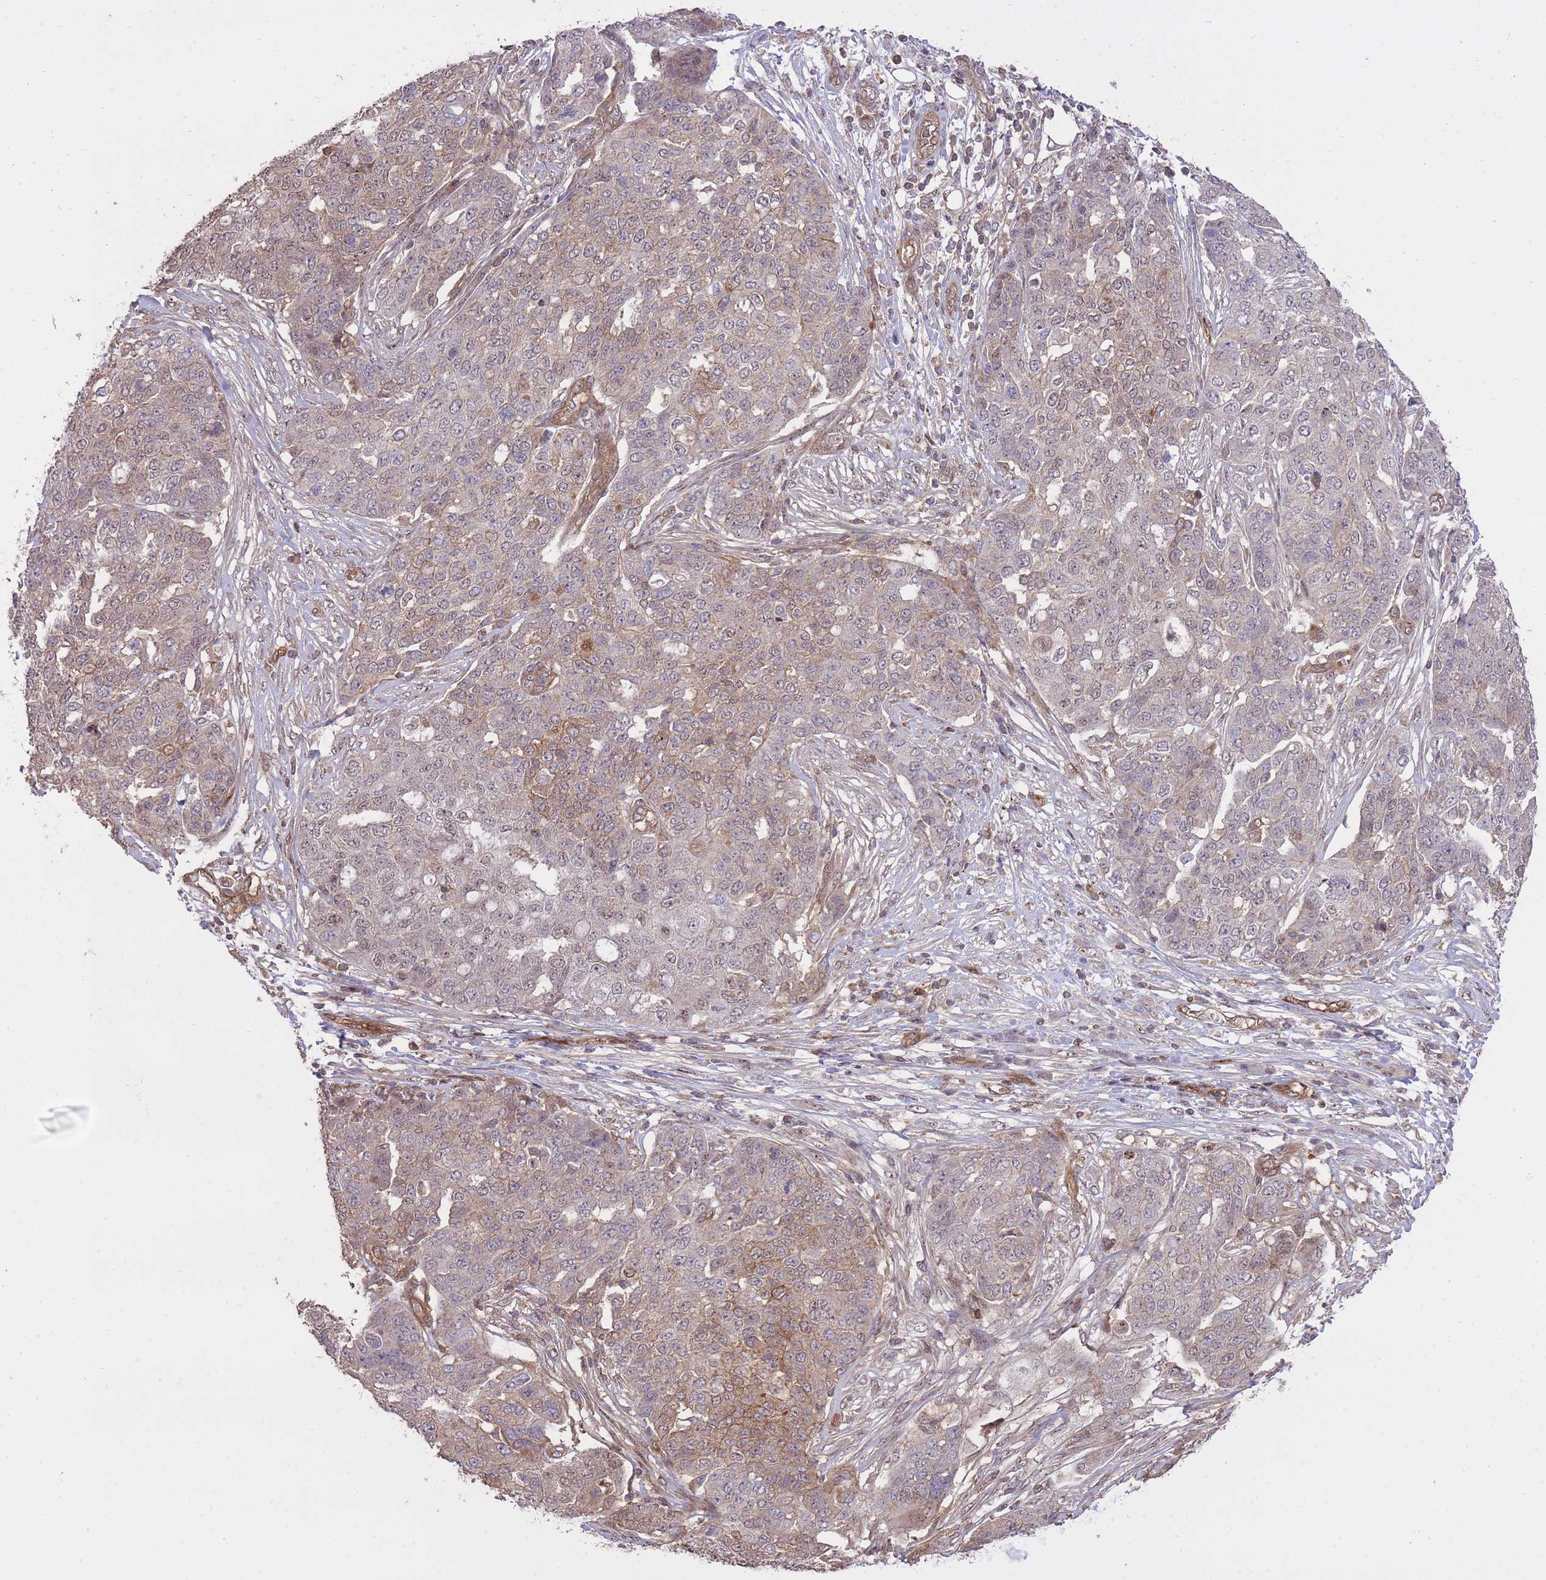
{"staining": {"intensity": "moderate", "quantity": "<25%", "location": "cytoplasmic/membranous"}, "tissue": "ovarian cancer", "cell_type": "Tumor cells", "image_type": "cancer", "snomed": [{"axis": "morphology", "description": "Cystadenocarcinoma, serous, NOS"}, {"axis": "topography", "description": "Soft tissue"}, {"axis": "topography", "description": "Ovary"}], "caption": "Immunohistochemistry staining of serous cystadenocarcinoma (ovarian), which displays low levels of moderate cytoplasmic/membranous positivity in approximately <25% of tumor cells indicating moderate cytoplasmic/membranous protein staining. The staining was performed using DAB (3,3'-diaminobenzidine) (brown) for protein detection and nuclei were counterstained in hematoxylin (blue).", "gene": "PLD1", "patient": {"sex": "female", "age": 57}}